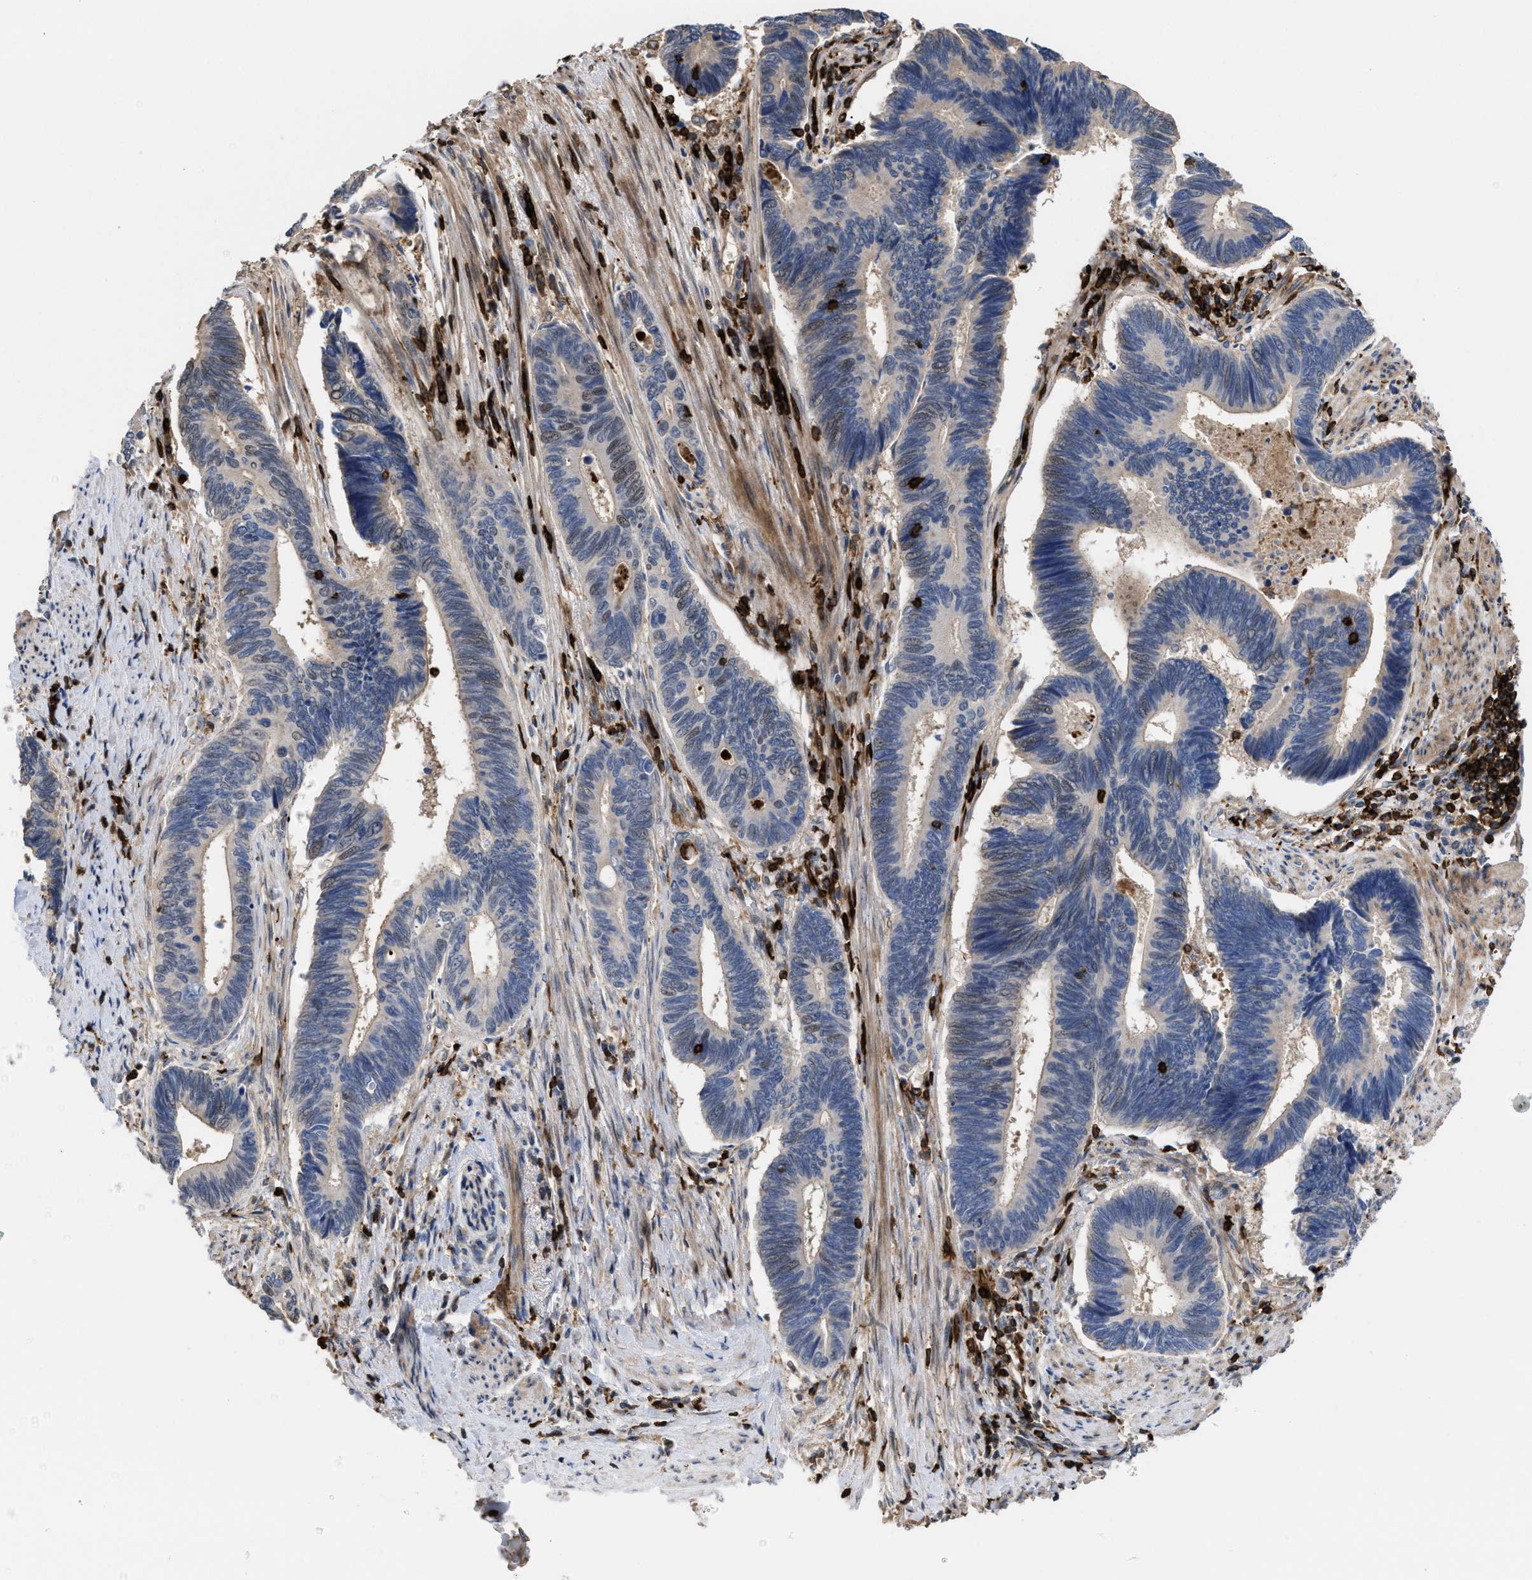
{"staining": {"intensity": "negative", "quantity": "none", "location": "none"}, "tissue": "pancreatic cancer", "cell_type": "Tumor cells", "image_type": "cancer", "snomed": [{"axis": "morphology", "description": "Adenocarcinoma, NOS"}, {"axis": "topography", "description": "Pancreas"}], "caption": "Tumor cells show no significant staining in adenocarcinoma (pancreatic). (Immunohistochemistry, brightfield microscopy, high magnification).", "gene": "PTPRE", "patient": {"sex": "female", "age": 70}}